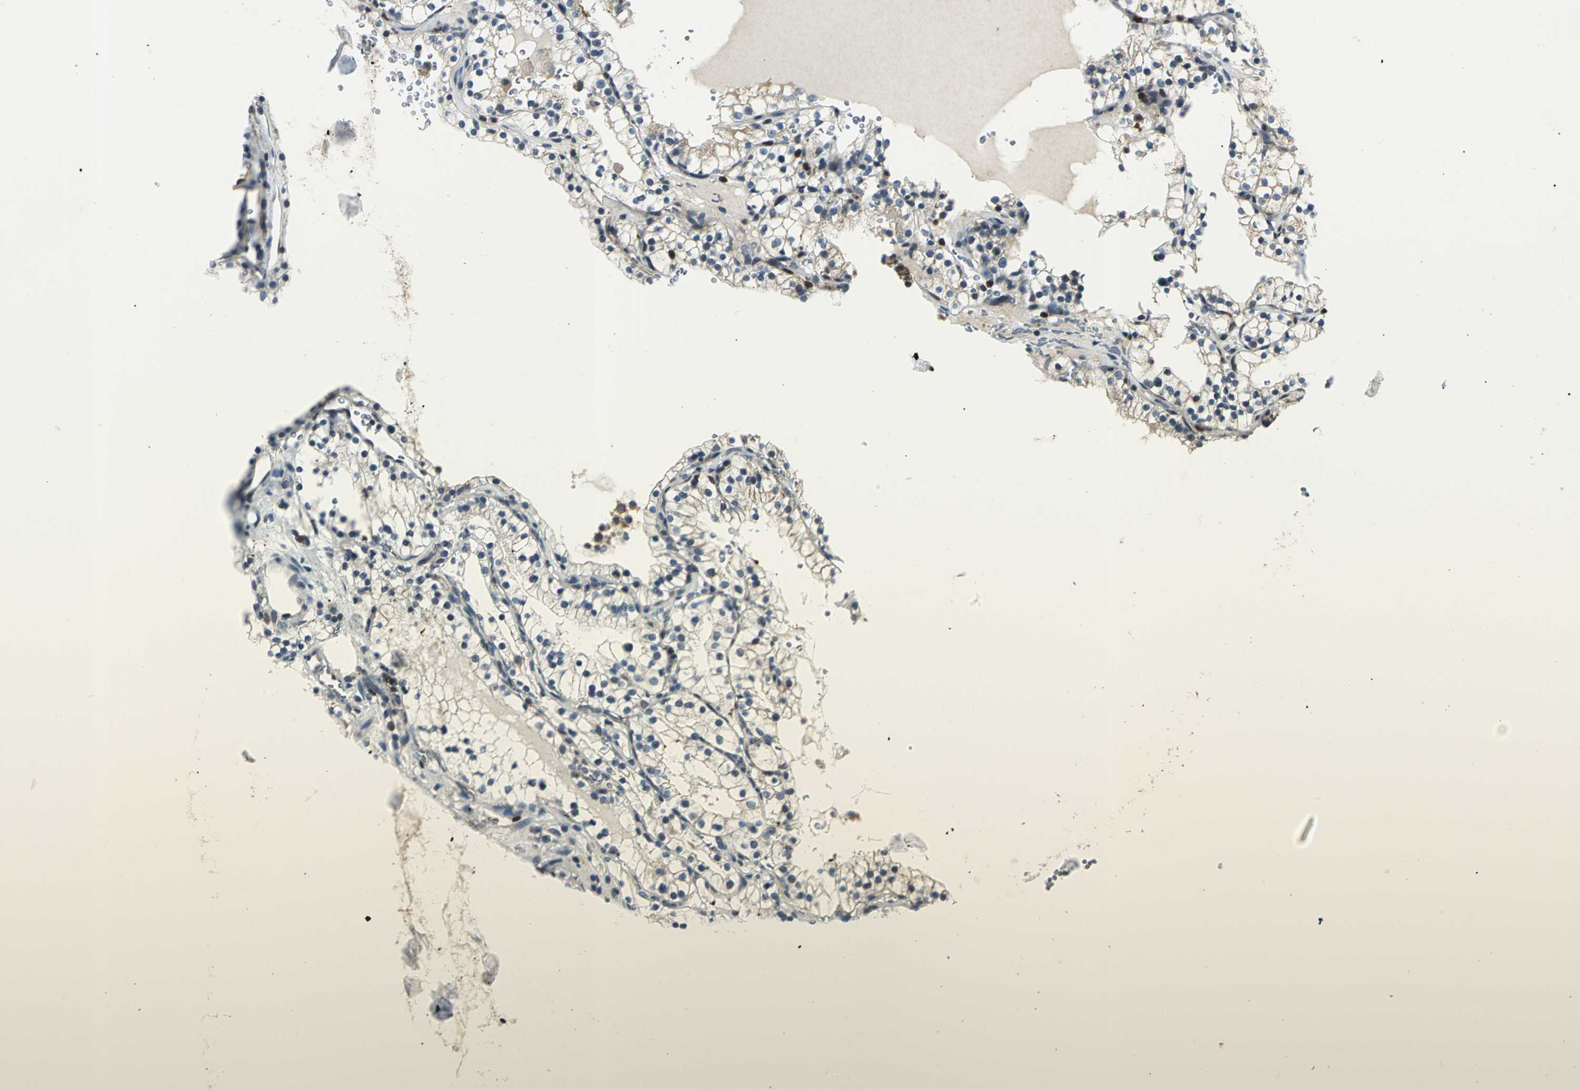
{"staining": {"intensity": "weak", "quantity": "<25%", "location": "cytoplasmic/membranous"}, "tissue": "renal cancer", "cell_type": "Tumor cells", "image_type": "cancer", "snomed": [{"axis": "morphology", "description": "Adenocarcinoma, NOS"}, {"axis": "topography", "description": "Kidney"}], "caption": "The photomicrograph exhibits no staining of tumor cells in renal adenocarcinoma.", "gene": "USP40", "patient": {"sex": "female", "age": 41}}